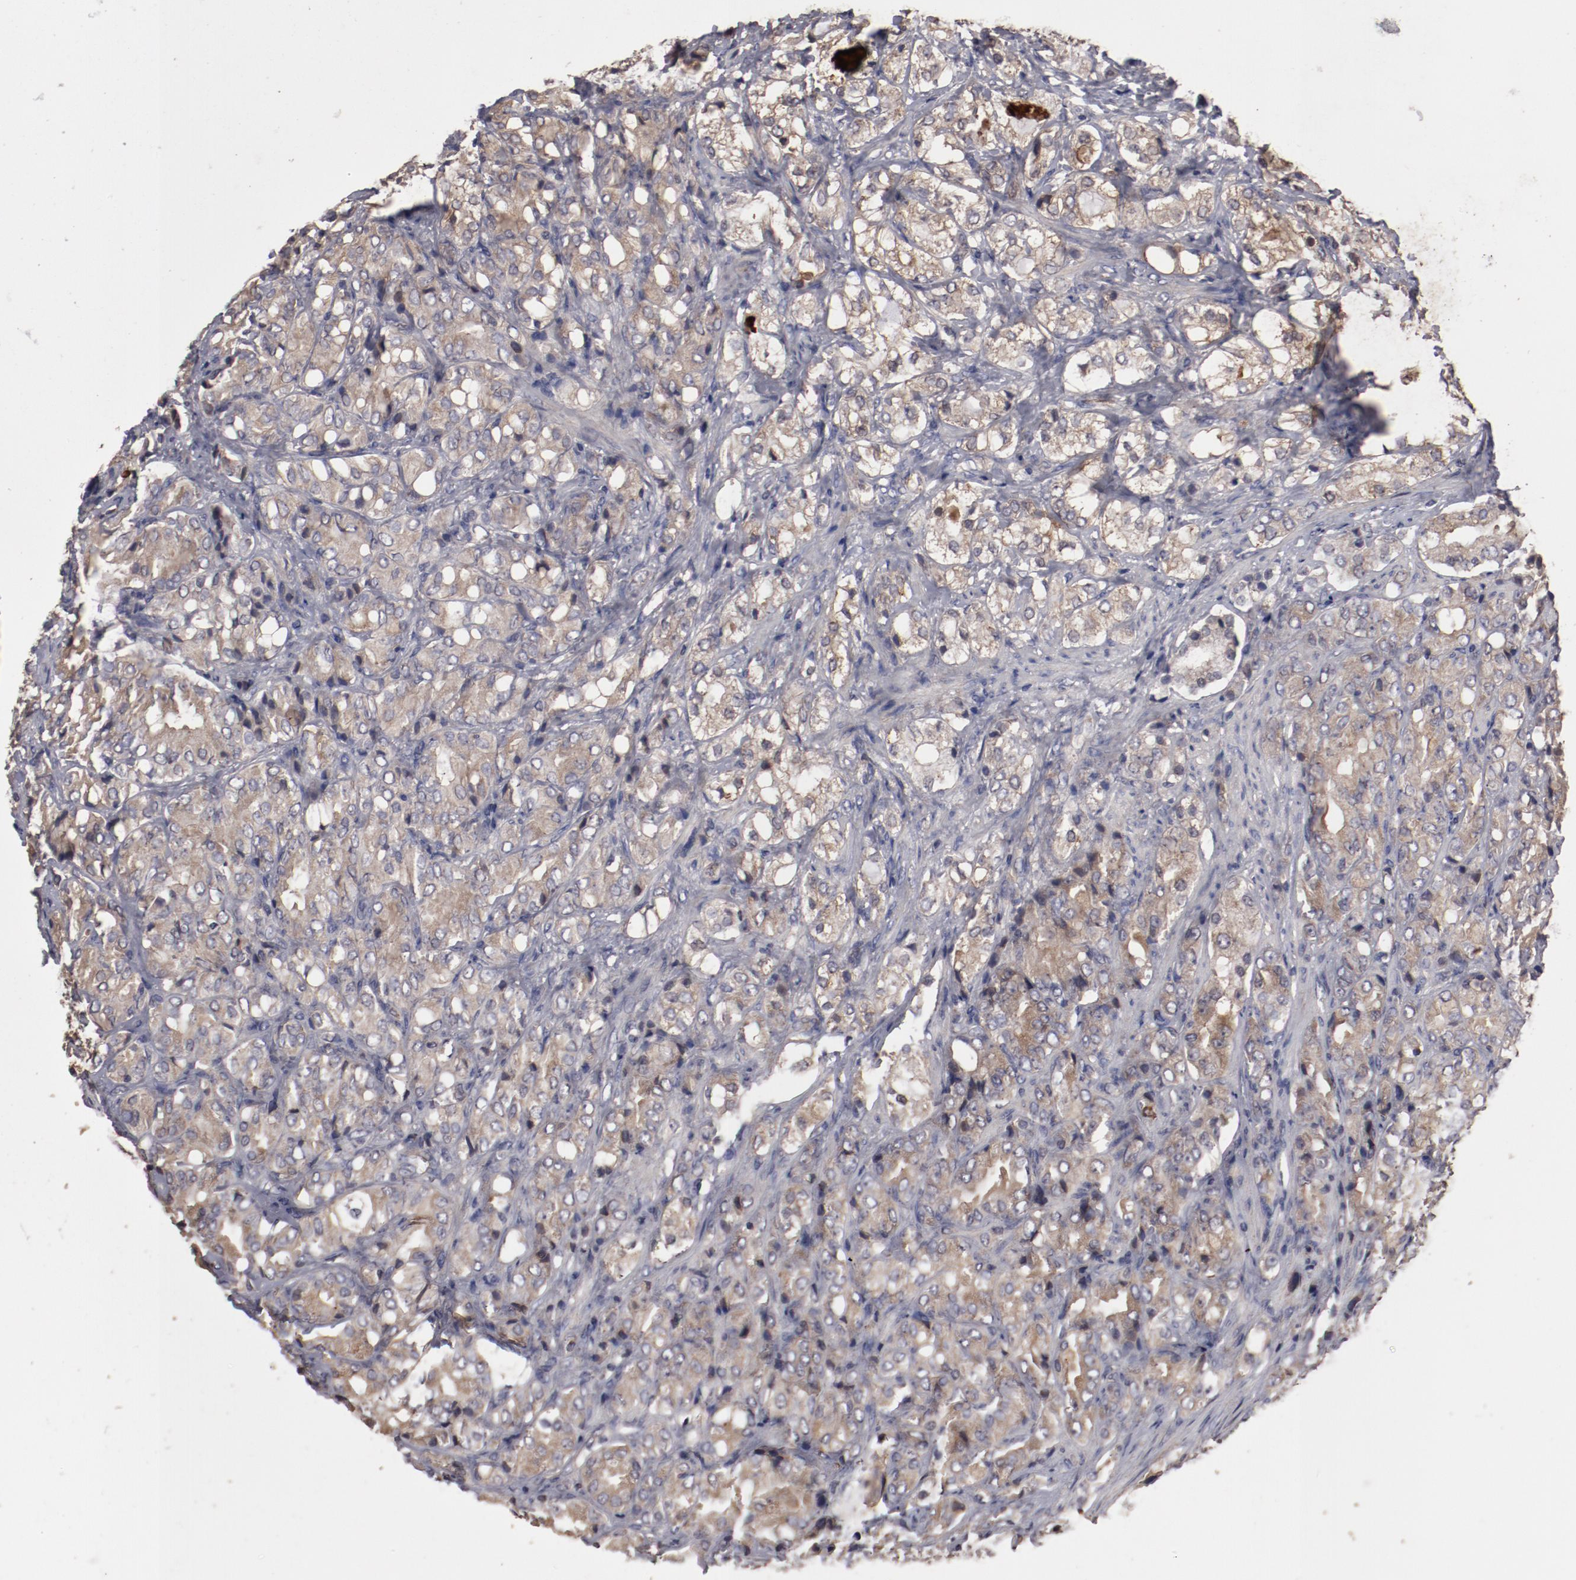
{"staining": {"intensity": "moderate", "quantity": ">75%", "location": "cytoplasmic/membranous"}, "tissue": "prostate cancer", "cell_type": "Tumor cells", "image_type": "cancer", "snomed": [{"axis": "morphology", "description": "Adenocarcinoma, High grade"}, {"axis": "topography", "description": "Prostate"}], "caption": "IHC image of neoplastic tissue: prostate cancer (high-grade adenocarcinoma) stained using IHC shows medium levels of moderate protein expression localized specifically in the cytoplasmic/membranous of tumor cells, appearing as a cytoplasmic/membranous brown color.", "gene": "LRRC75B", "patient": {"sex": "male", "age": 68}}